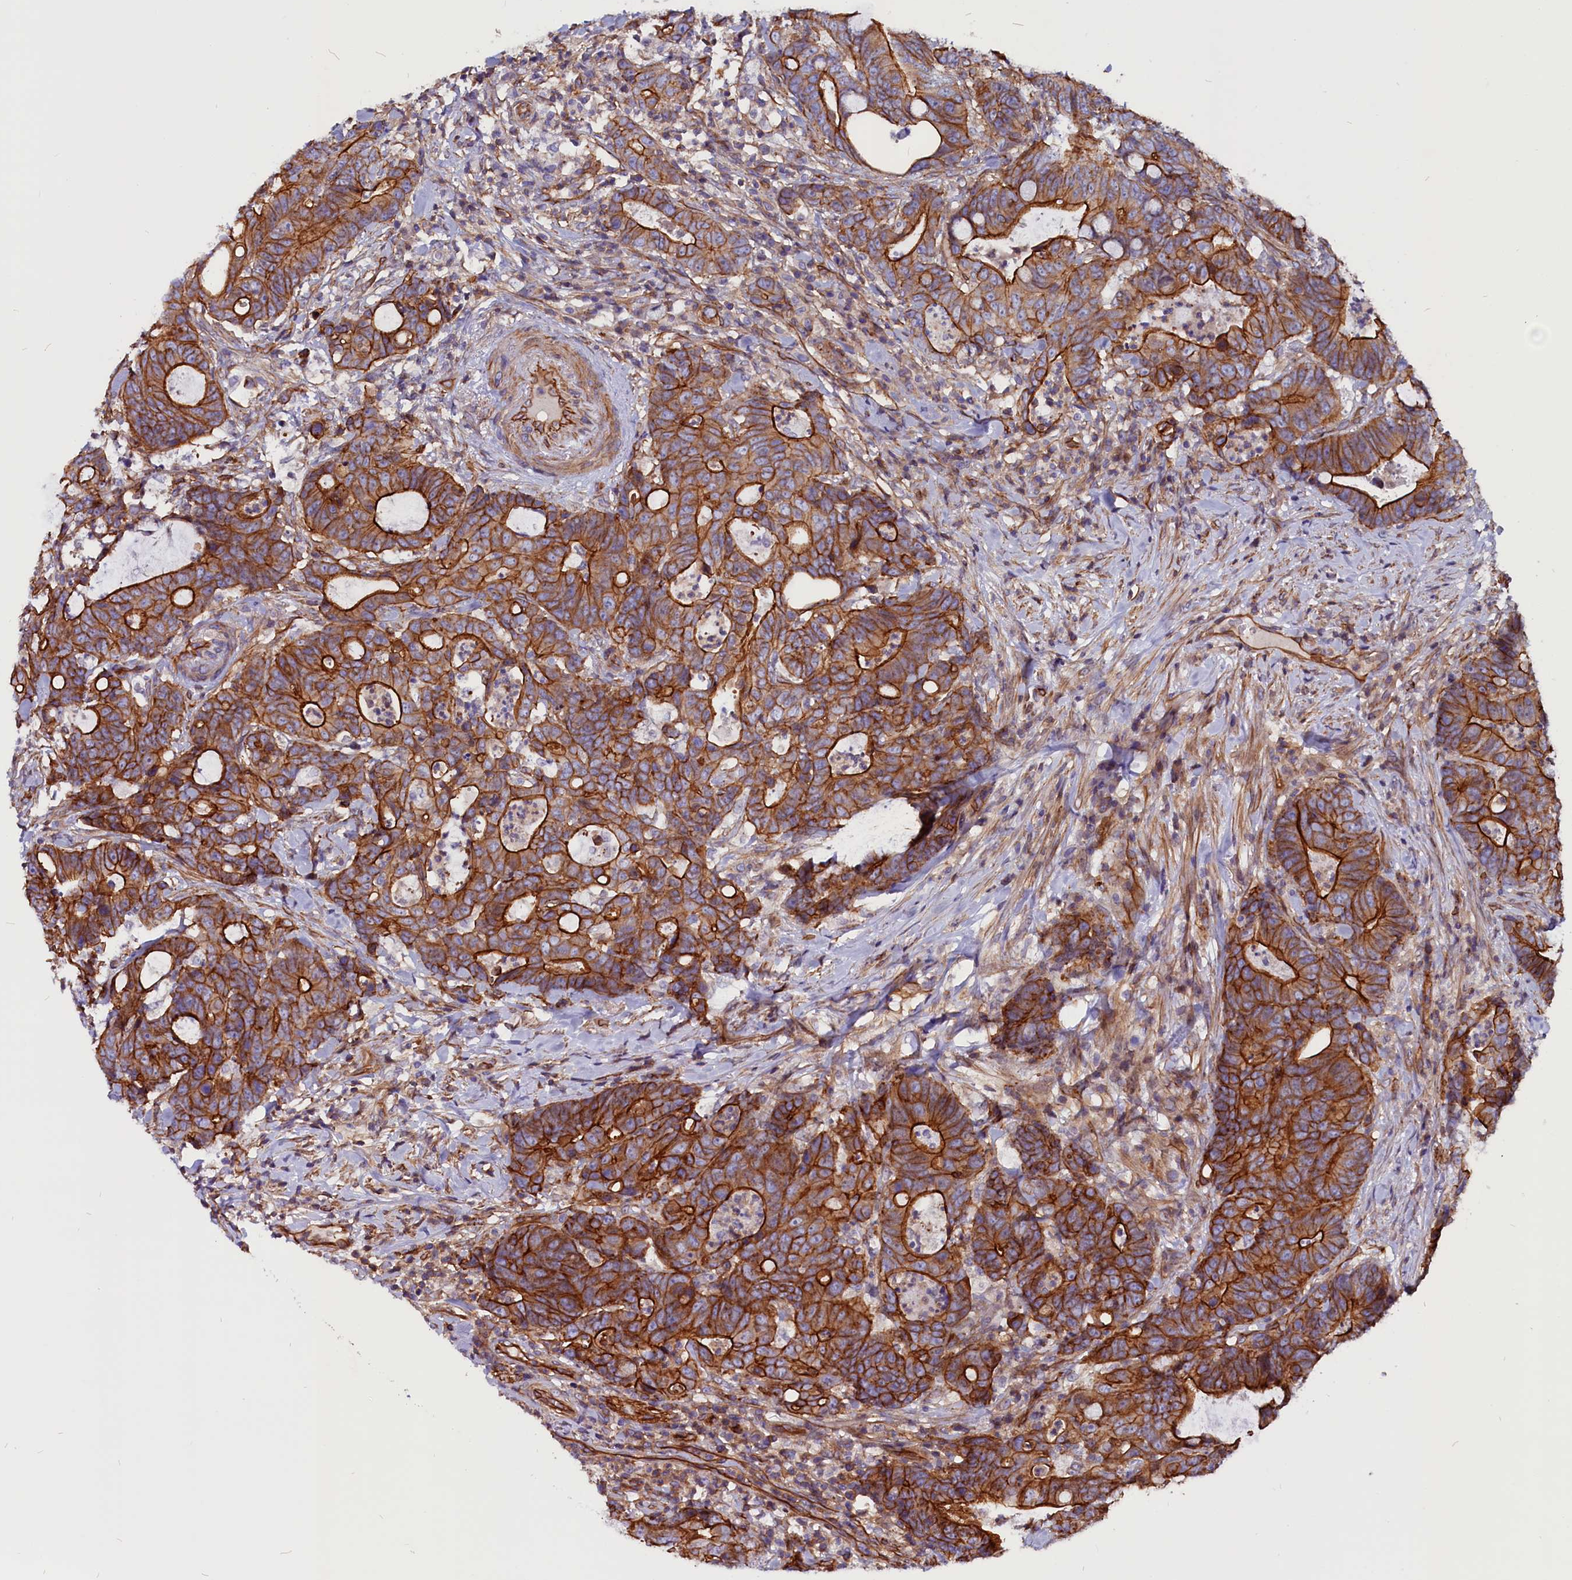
{"staining": {"intensity": "strong", "quantity": ">75%", "location": "cytoplasmic/membranous"}, "tissue": "colorectal cancer", "cell_type": "Tumor cells", "image_type": "cancer", "snomed": [{"axis": "morphology", "description": "Adenocarcinoma, NOS"}, {"axis": "topography", "description": "Colon"}], "caption": "Immunohistochemistry (IHC) photomicrograph of adenocarcinoma (colorectal) stained for a protein (brown), which shows high levels of strong cytoplasmic/membranous positivity in approximately >75% of tumor cells.", "gene": "ZNF749", "patient": {"sex": "female", "age": 82}}